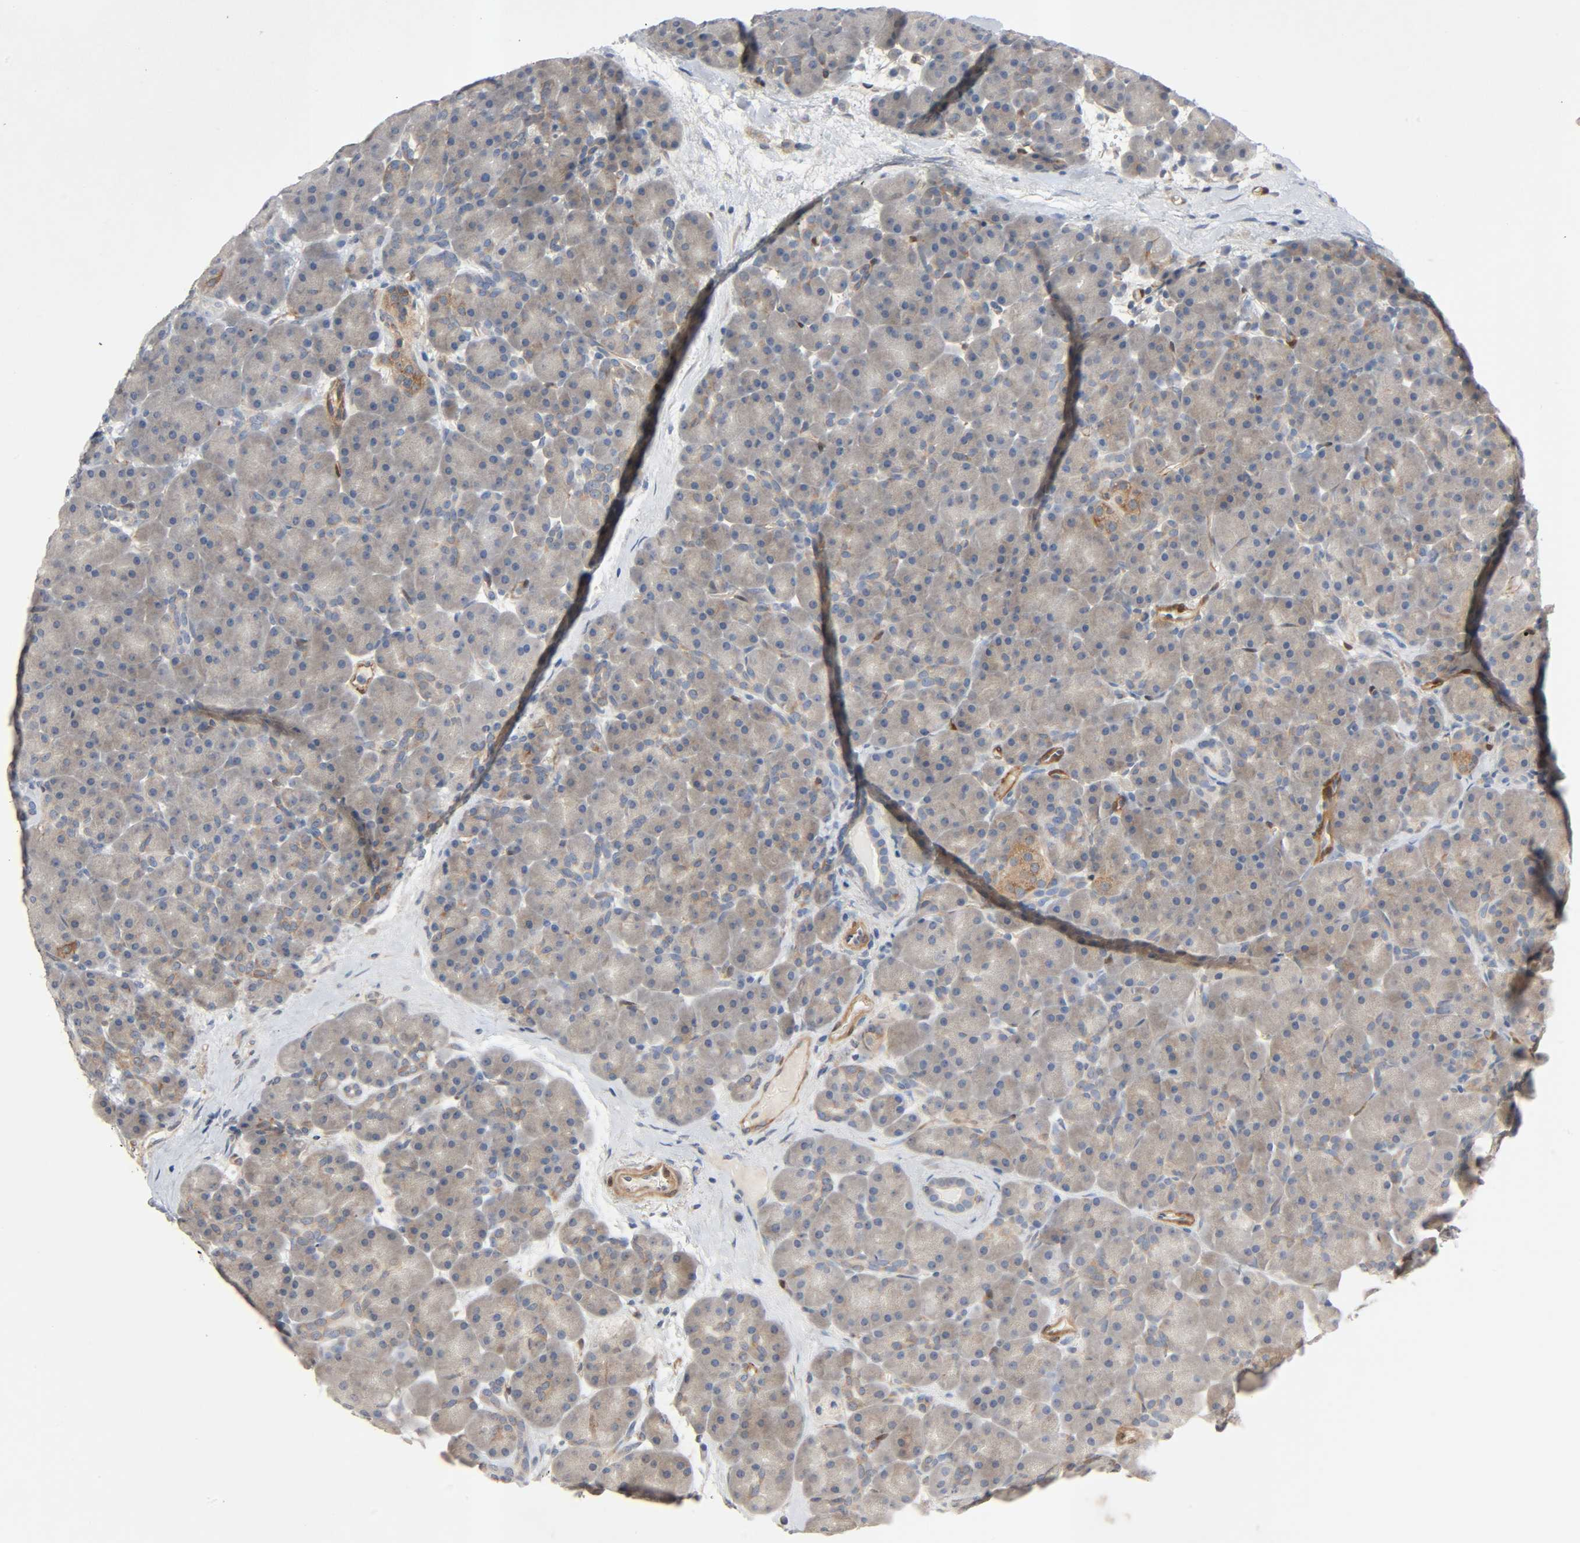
{"staining": {"intensity": "weak", "quantity": ">75%", "location": "cytoplasmic/membranous"}, "tissue": "pancreas", "cell_type": "Exocrine glandular cells", "image_type": "normal", "snomed": [{"axis": "morphology", "description": "Normal tissue, NOS"}, {"axis": "topography", "description": "Pancreas"}], "caption": "IHC micrograph of unremarkable human pancreas stained for a protein (brown), which reveals low levels of weak cytoplasmic/membranous staining in about >75% of exocrine glandular cells.", "gene": "PTK2", "patient": {"sex": "male", "age": 66}}